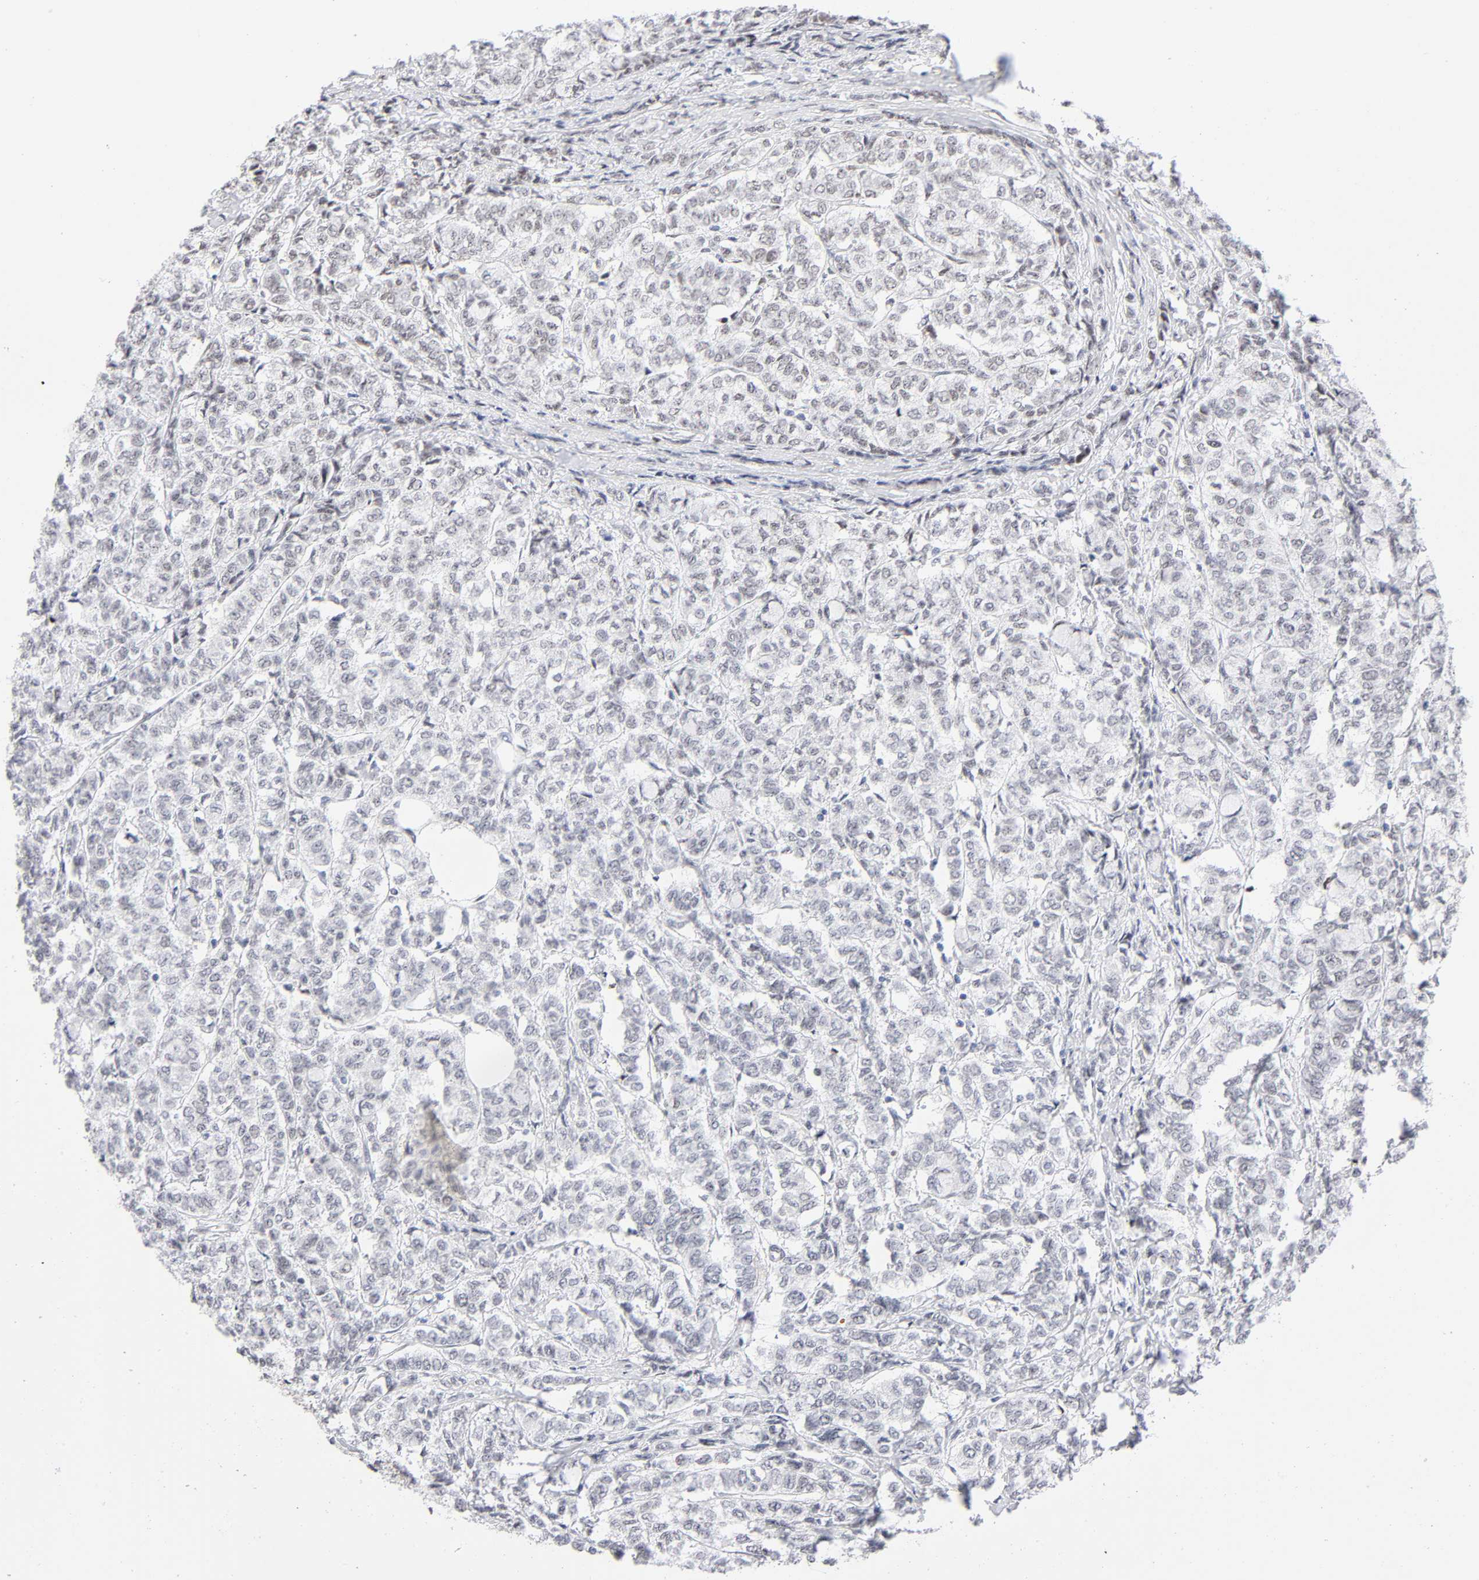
{"staining": {"intensity": "weak", "quantity": ">75%", "location": "nuclear"}, "tissue": "breast cancer", "cell_type": "Tumor cells", "image_type": "cancer", "snomed": [{"axis": "morphology", "description": "Lobular carcinoma"}, {"axis": "topography", "description": "Breast"}], "caption": "Immunohistochemistry (DAB (3,3'-diaminobenzidine)) staining of lobular carcinoma (breast) displays weak nuclear protein positivity in about >75% of tumor cells.", "gene": "NFIC", "patient": {"sex": "female", "age": 60}}